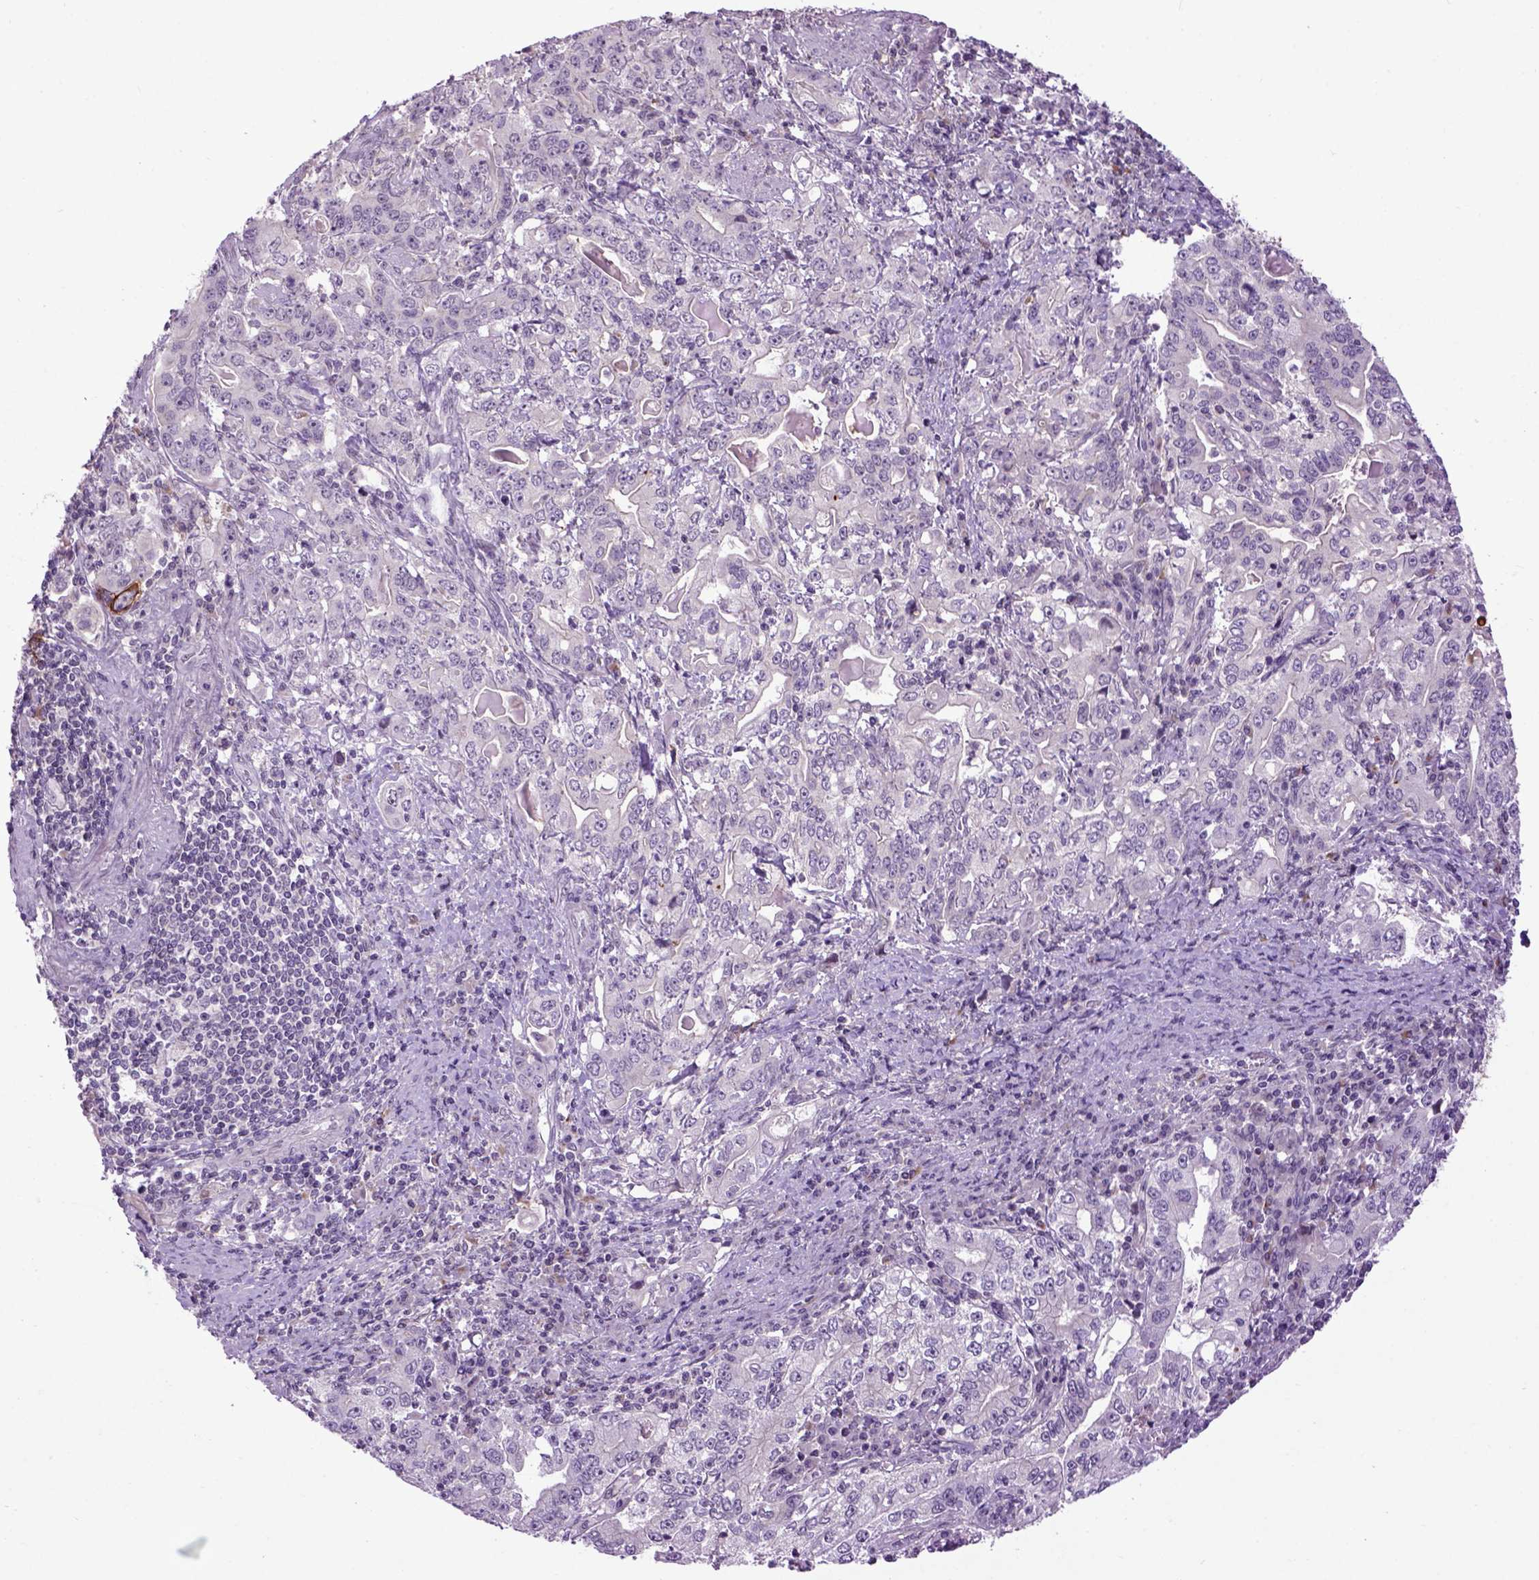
{"staining": {"intensity": "negative", "quantity": "none", "location": "none"}, "tissue": "stomach cancer", "cell_type": "Tumor cells", "image_type": "cancer", "snomed": [{"axis": "morphology", "description": "Adenocarcinoma, NOS"}, {"axis": "topography", "description": "Stomach, lower"}], "caption": "A histopathology image of adenocarcinoma (stomach) stained for a protein demonstrates no brown staining in tumor cells.", "gene": "EMILIN3", "patient": {"sex": "female", "age": 72}}